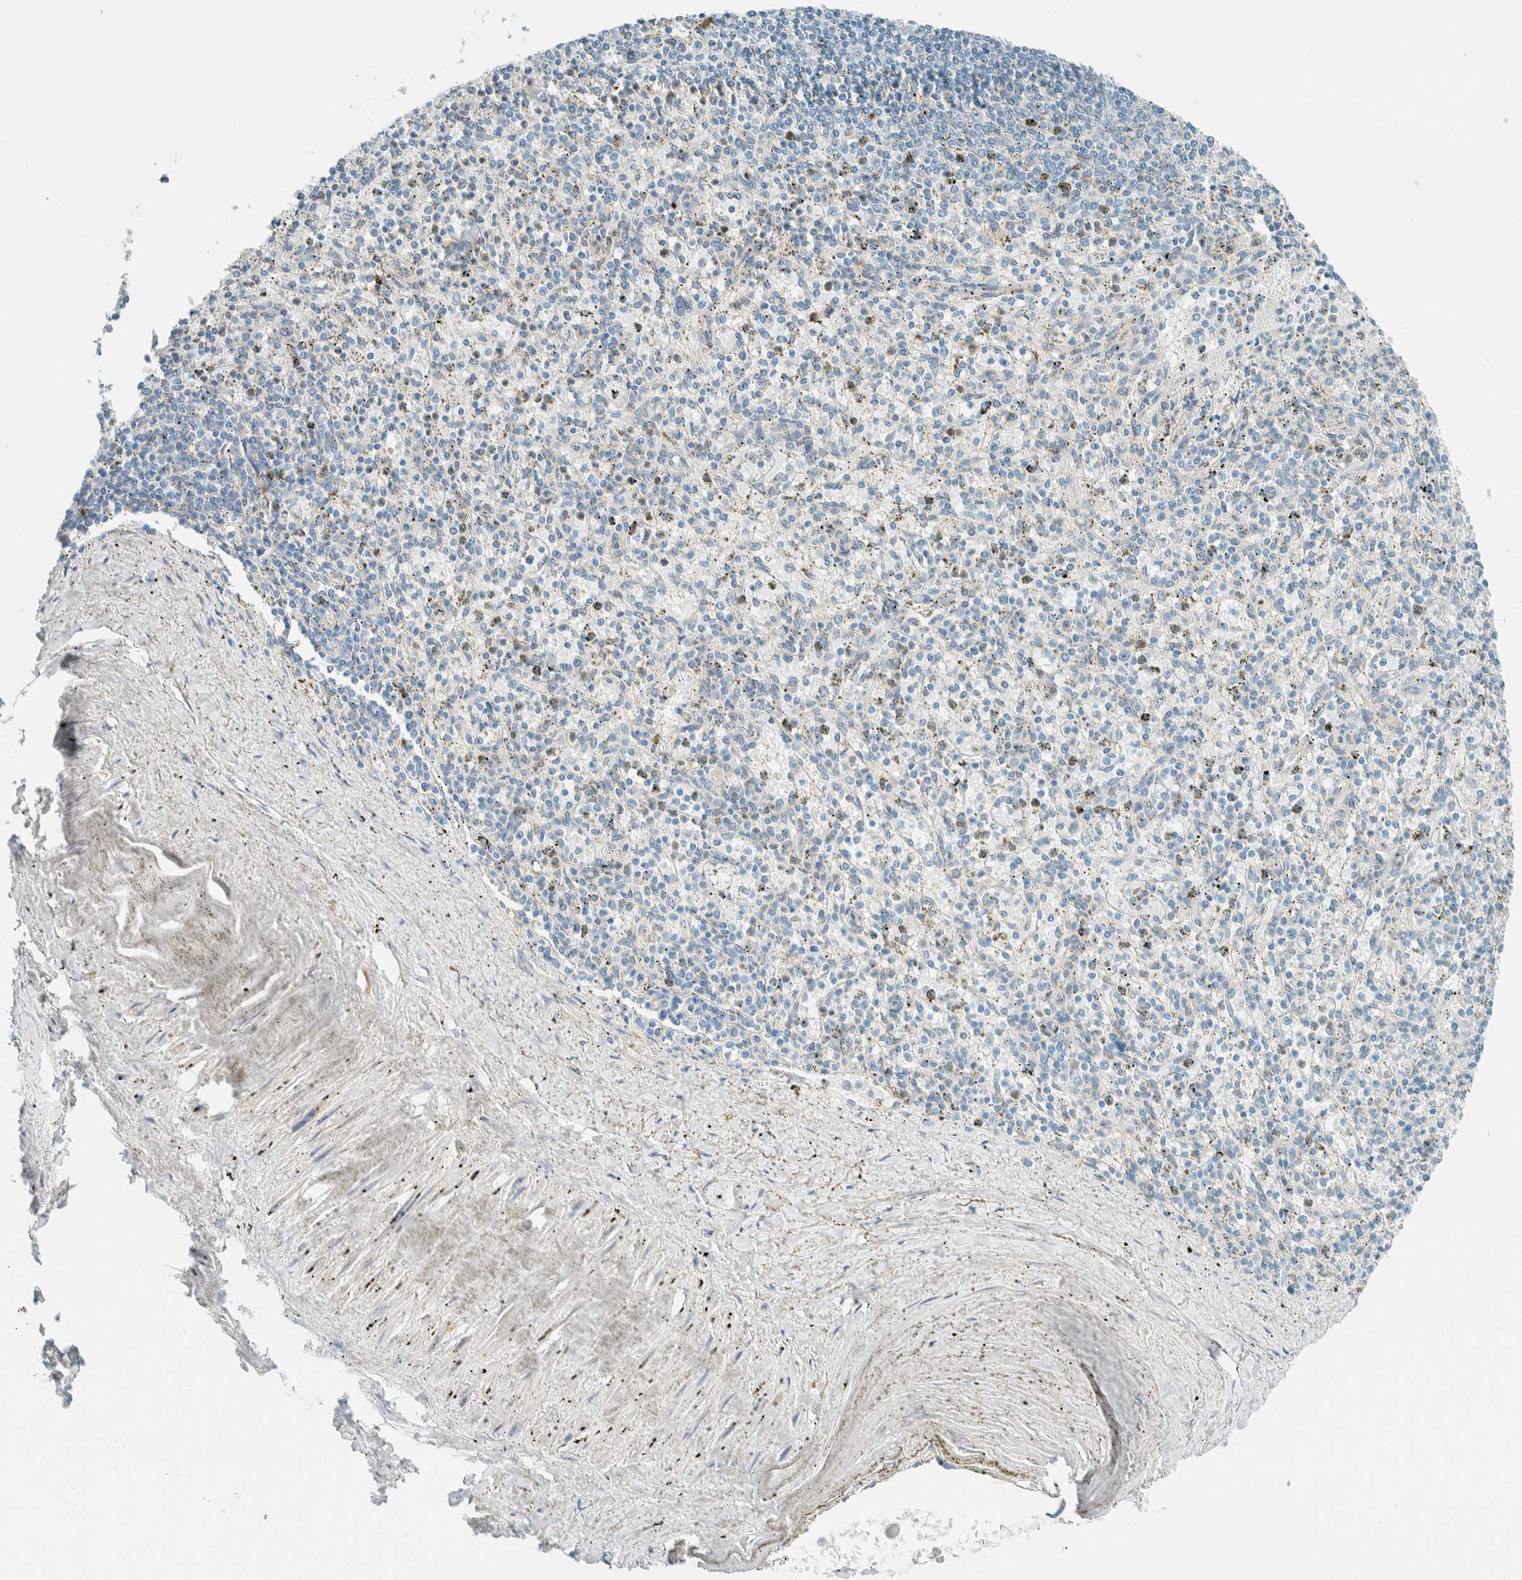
{"staining": {"intensity": "negative", "quantity": "none", "location": "none"}, "tissue": "spleen", "cell_type": "Cells in red pulp", "image_type": "normal", "snomed": [{"axis": "morphology", "description": "Normal tissue, NOS"}, {"axis": "topography", "description": "Spleen"}], "caption": "Spleen stained for a protein using immunohistochemistry (IHC) shows no expression cells in red pulp.", "gene": "ALDH7A1", "patient": {"sex": "male", "age": 72}}